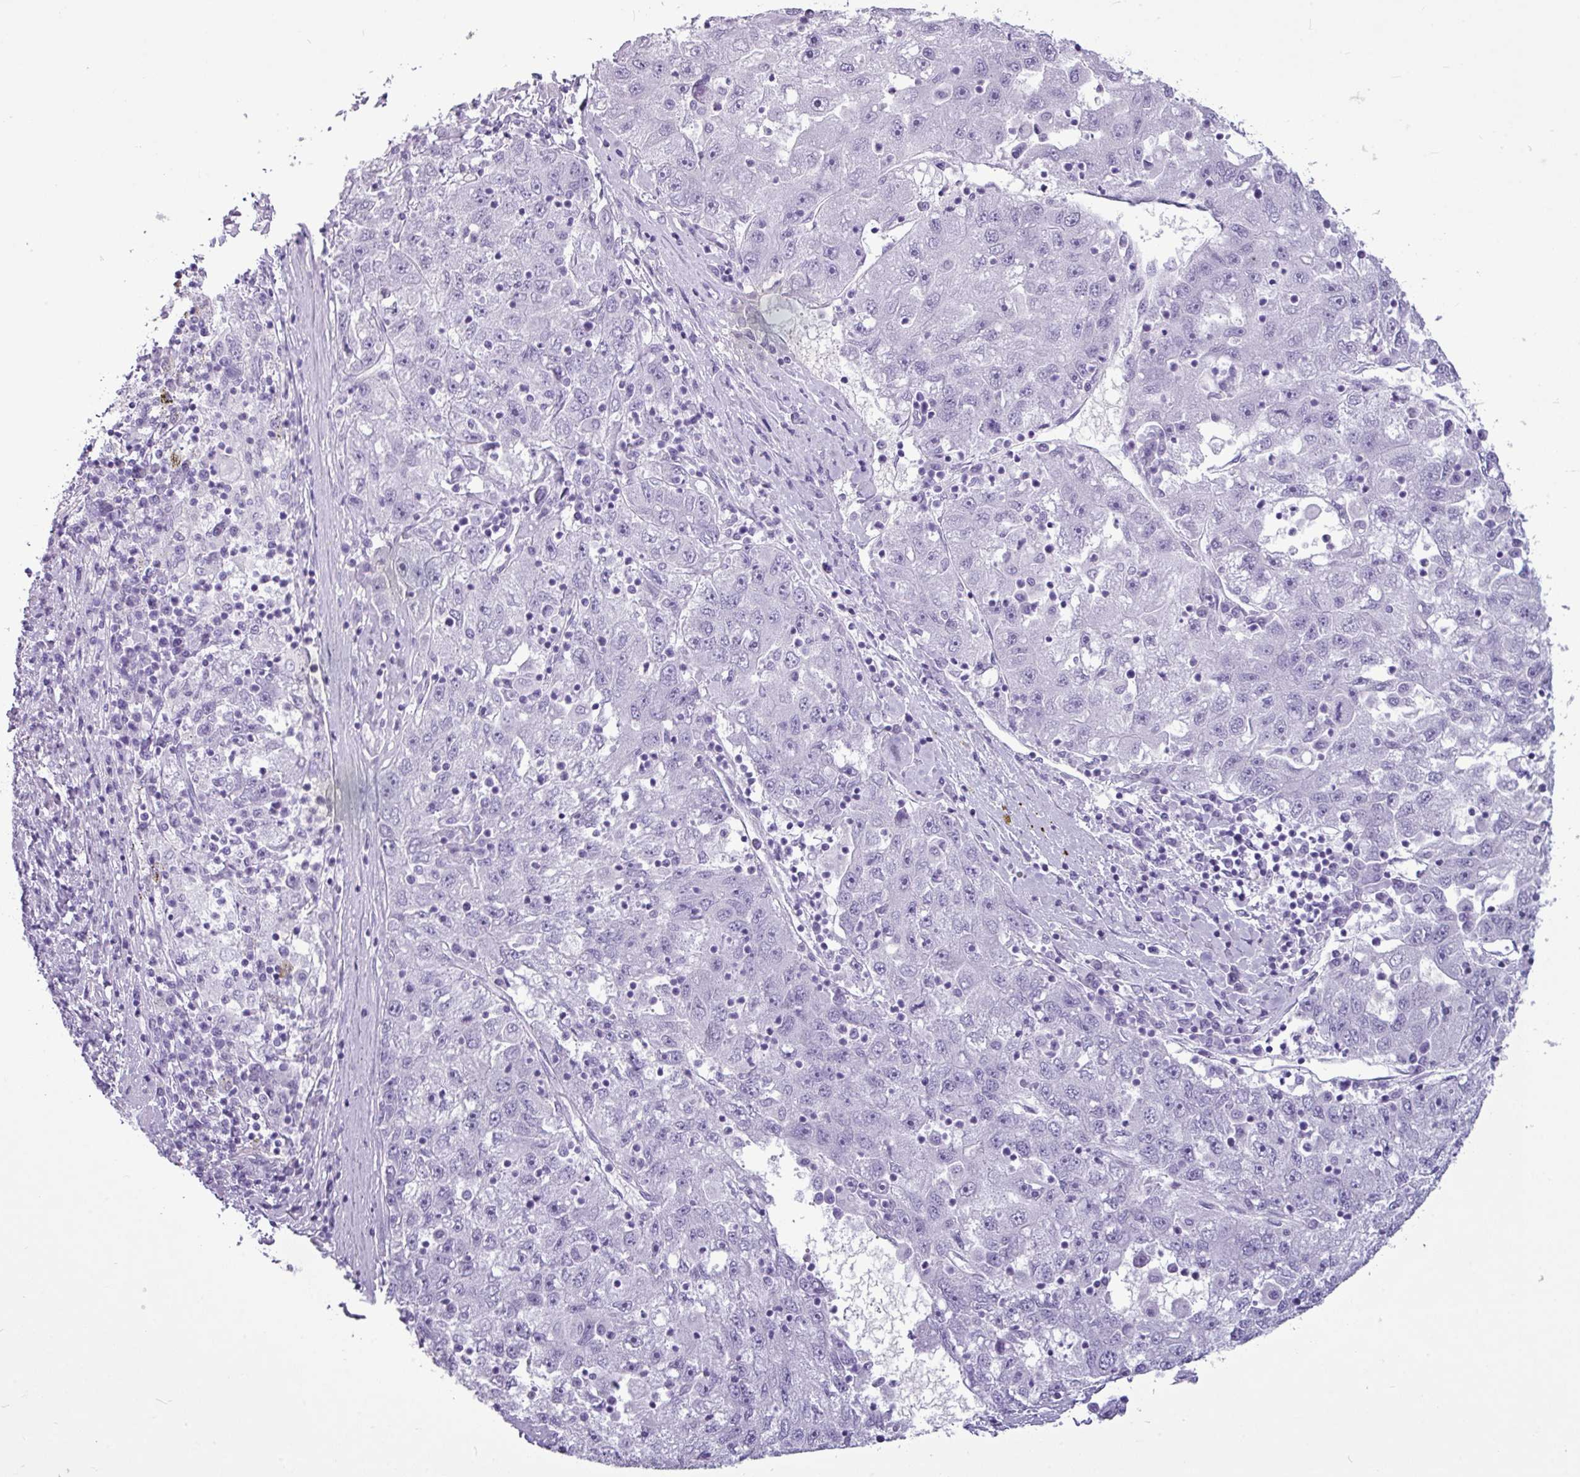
{"staining": {"intensity": "negative", "quantity": "none", "location": "none"}, "tissue": "liver cancer", "cell_type": "Tumor cells", "image_type": "cancer", "snomed": [{"axis": "morphology", "description": "Carcinoma, Hepatocellular, NOS"}, {"axis": "topography", "description": "Liver"}], "caption": "Tumor cells show no significant protein positivity in liver cancer (hepatocellular carcinoma).", "gene": "AMY1B", "patient": {"sex": "male", "age": 49}}